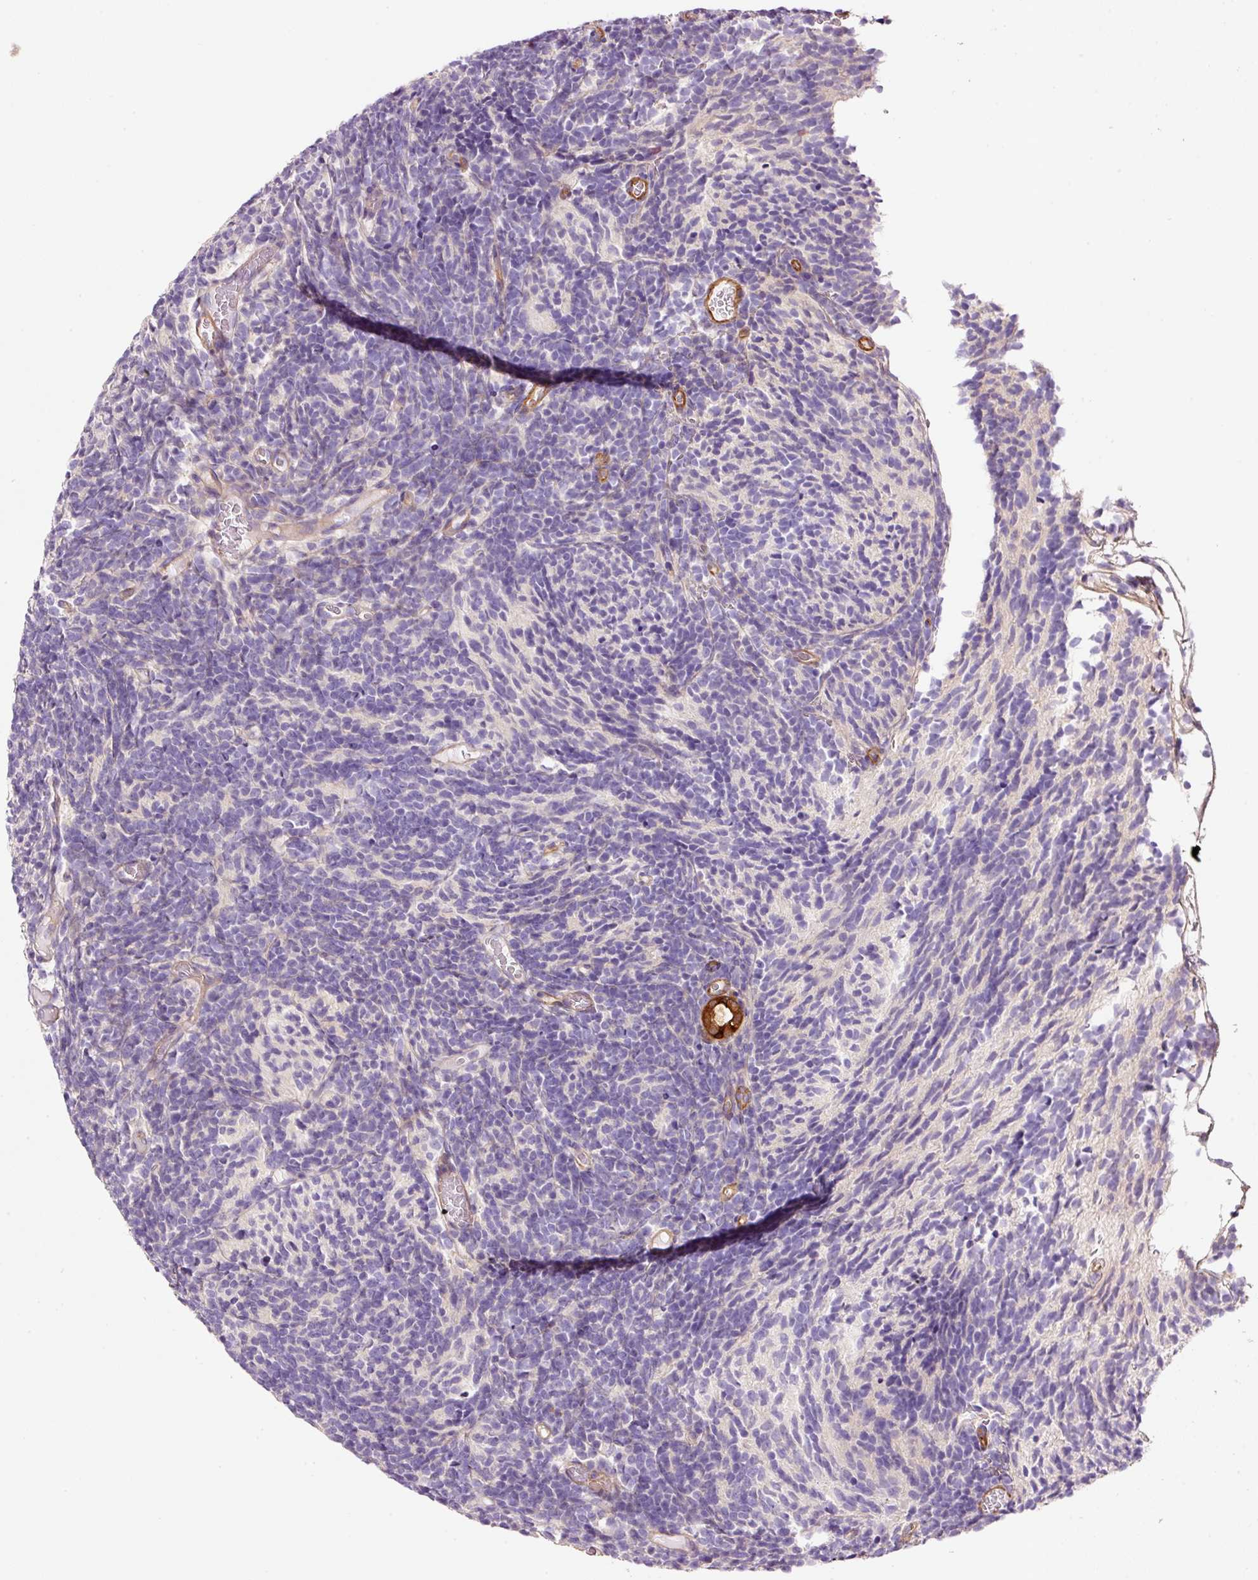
{"staining": {"intensity": "negative", "quantity": "none", "location": "none"}, "tissue": "glioma", "cell_type": "Tumor cells", "image_type": "cancer", "snomed": [{"axis": "morphology", "description": "Glioma, malignant, Low grade"}, {"axis": "topography", "description": "Brain"}], "caption": "An image of low-grade glioma (malignant) stained for a protein exhibits no brown staining in tumor cells. (Stains: DAB (3,3'-diaminobenzidine) immunohistochemistry with hematoxylin counter stain, Microscopy: brightfield microscopy at high magnification).", "gene": "SOS2", "patient": {"sex": "female", "age": 1}}